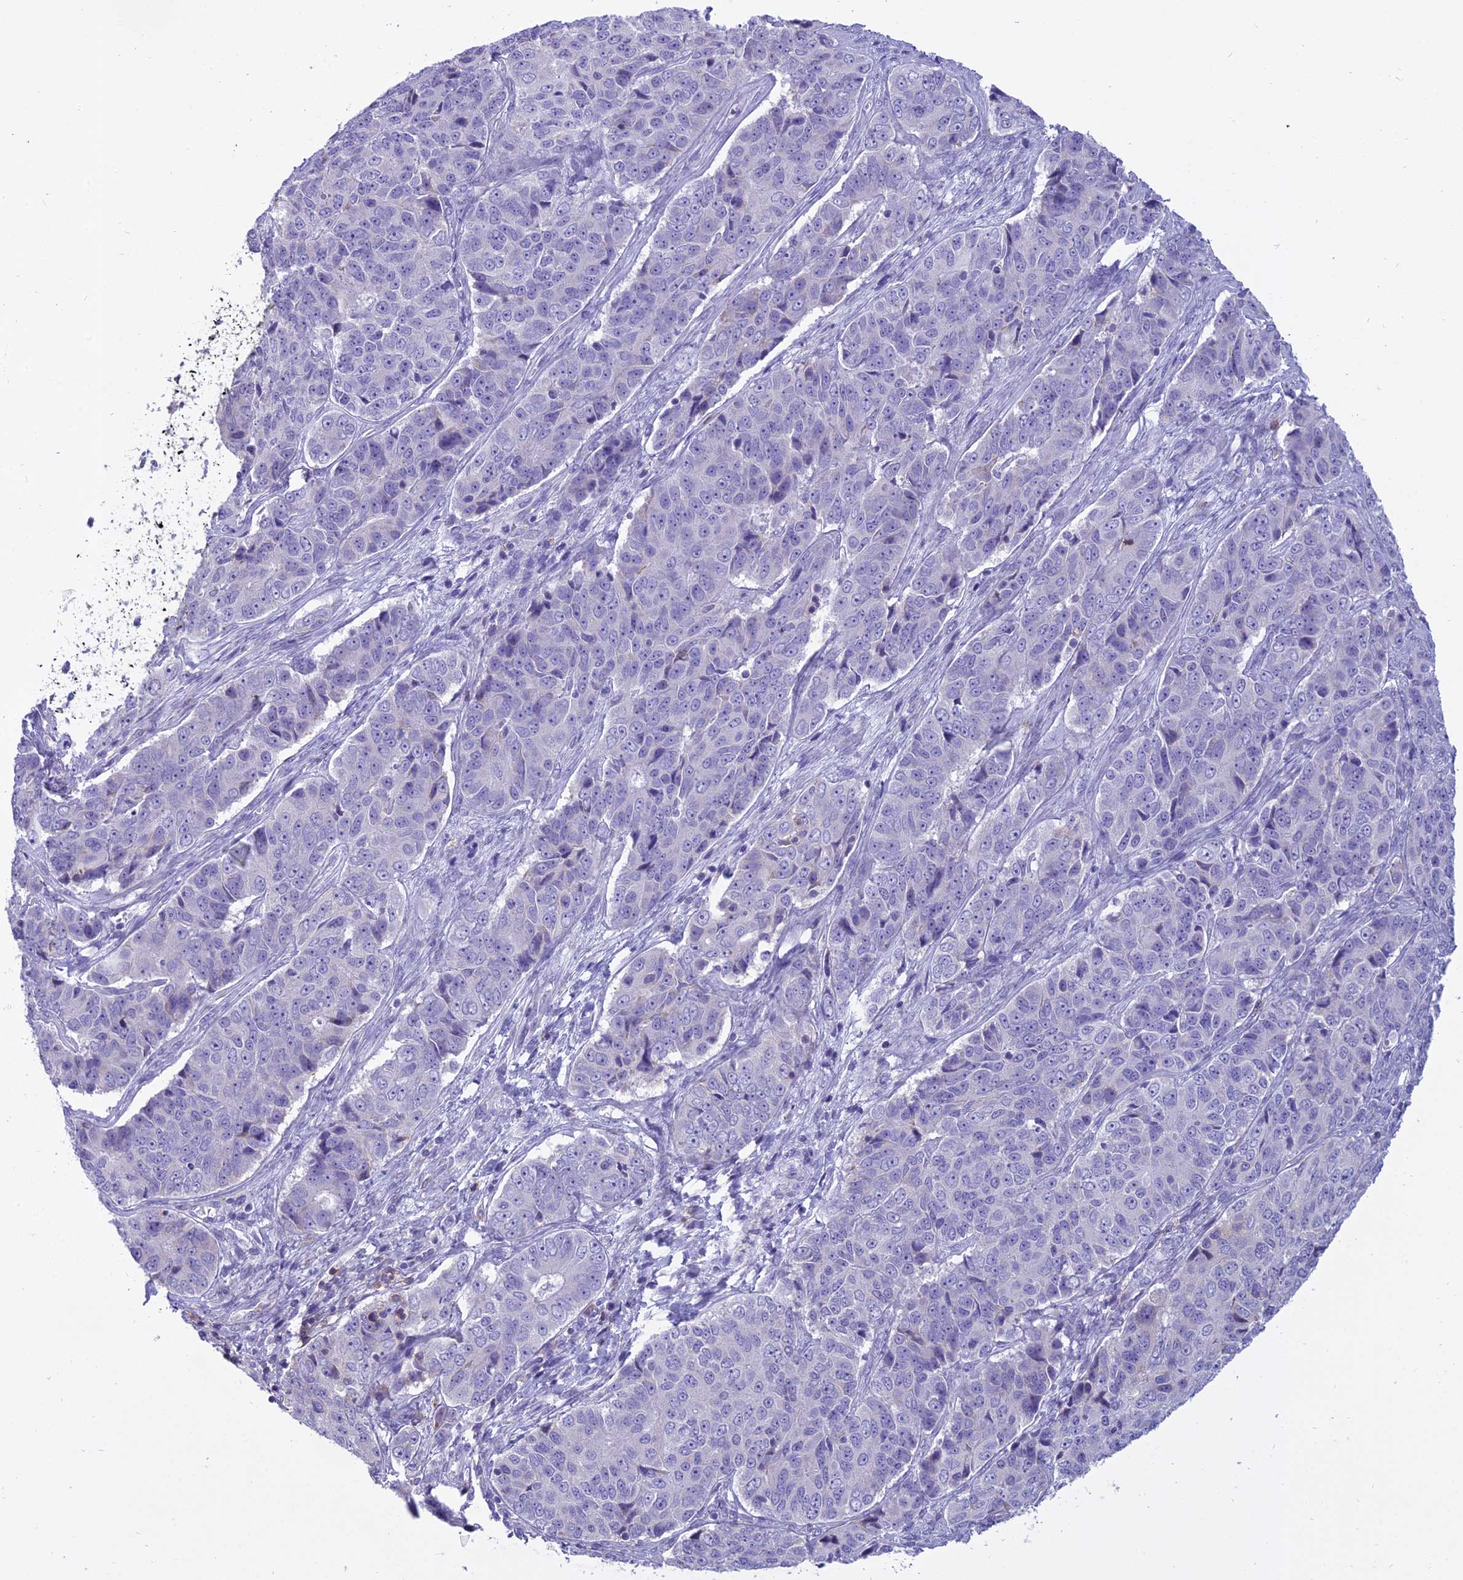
{"staining": {"intensity": "negative", "quantity": "none", "location": "none"}, "tissue": "ovarian cancer", "cell_type": "Tumor cells", "image_type": "cancer", "snomed": [{"axis": "morphology", "description": "Carcinoma, endometroid"}, {"axis": "topography", "description": "Ovary"}], "caption": "Ovarian cancer (endometroid carcinoma) was stained to show a protein in brown. There is no significant staining in tumor cells.", "gene": "CD5", "patient": {"sex": "female", "age": 51}}